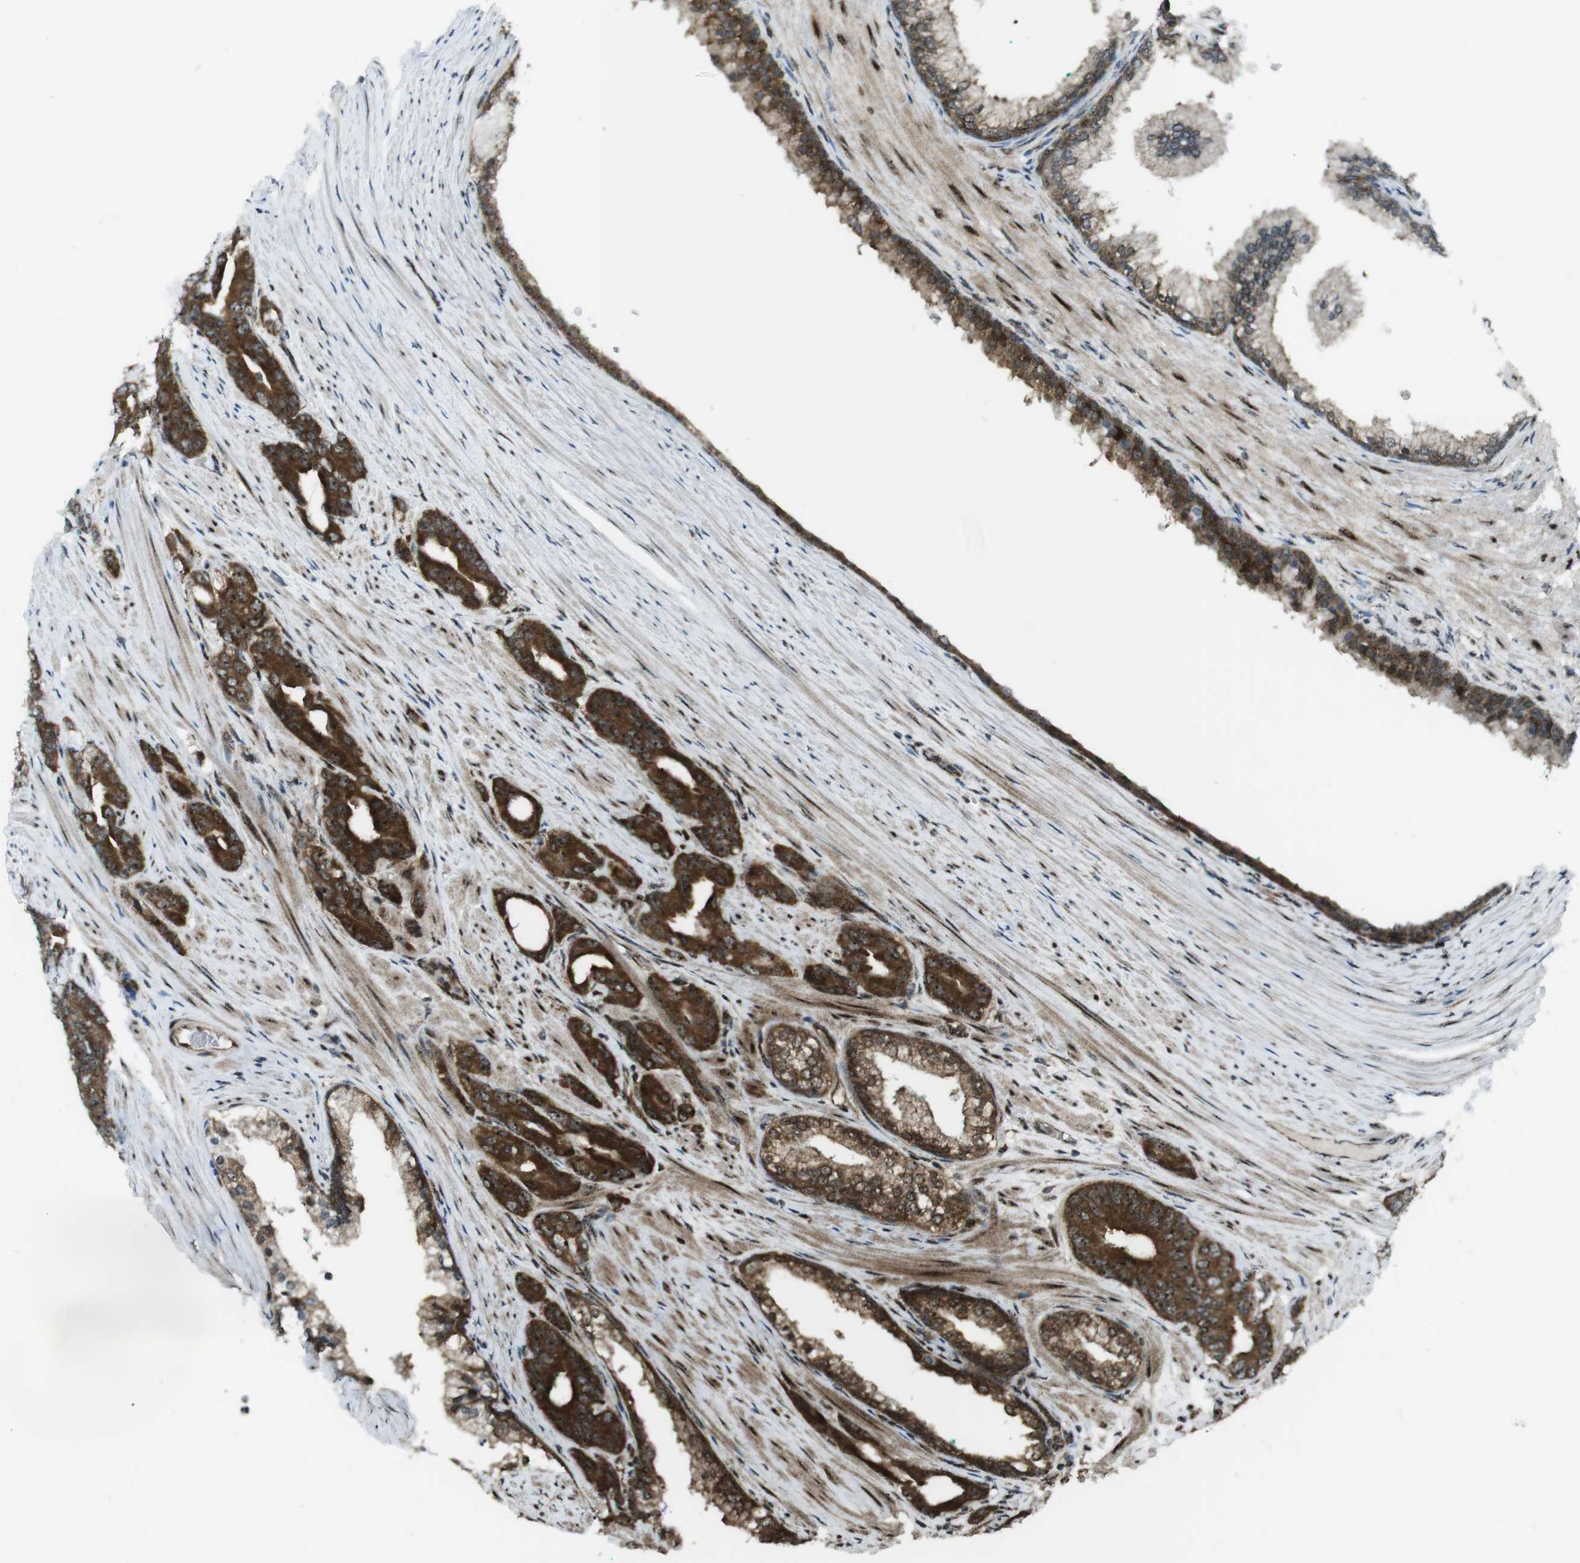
{"staining": {"intensity": "strong", "quantity": ">75%", "location": "cytoplasmic/membranous,nuclear"}, "tissue": "prostate cancer", "cell_type": "Tumor cells", "image_type": "cancer", "snomed": [{"axis": "morphology", "description": "Adenocarcinoma, Low grade"}, {"axis": "topography", "description": "Prostate"}], "caption": "Immunohistochemical staining of low-grade adenocarcinoma (prostate) exhibits strong cytoplasmic/membranous and nuclear protein positivity in about >75% of tumor cells.", "gene": "CSNK1D", "patient": {"sex": "male", "age": 63}}